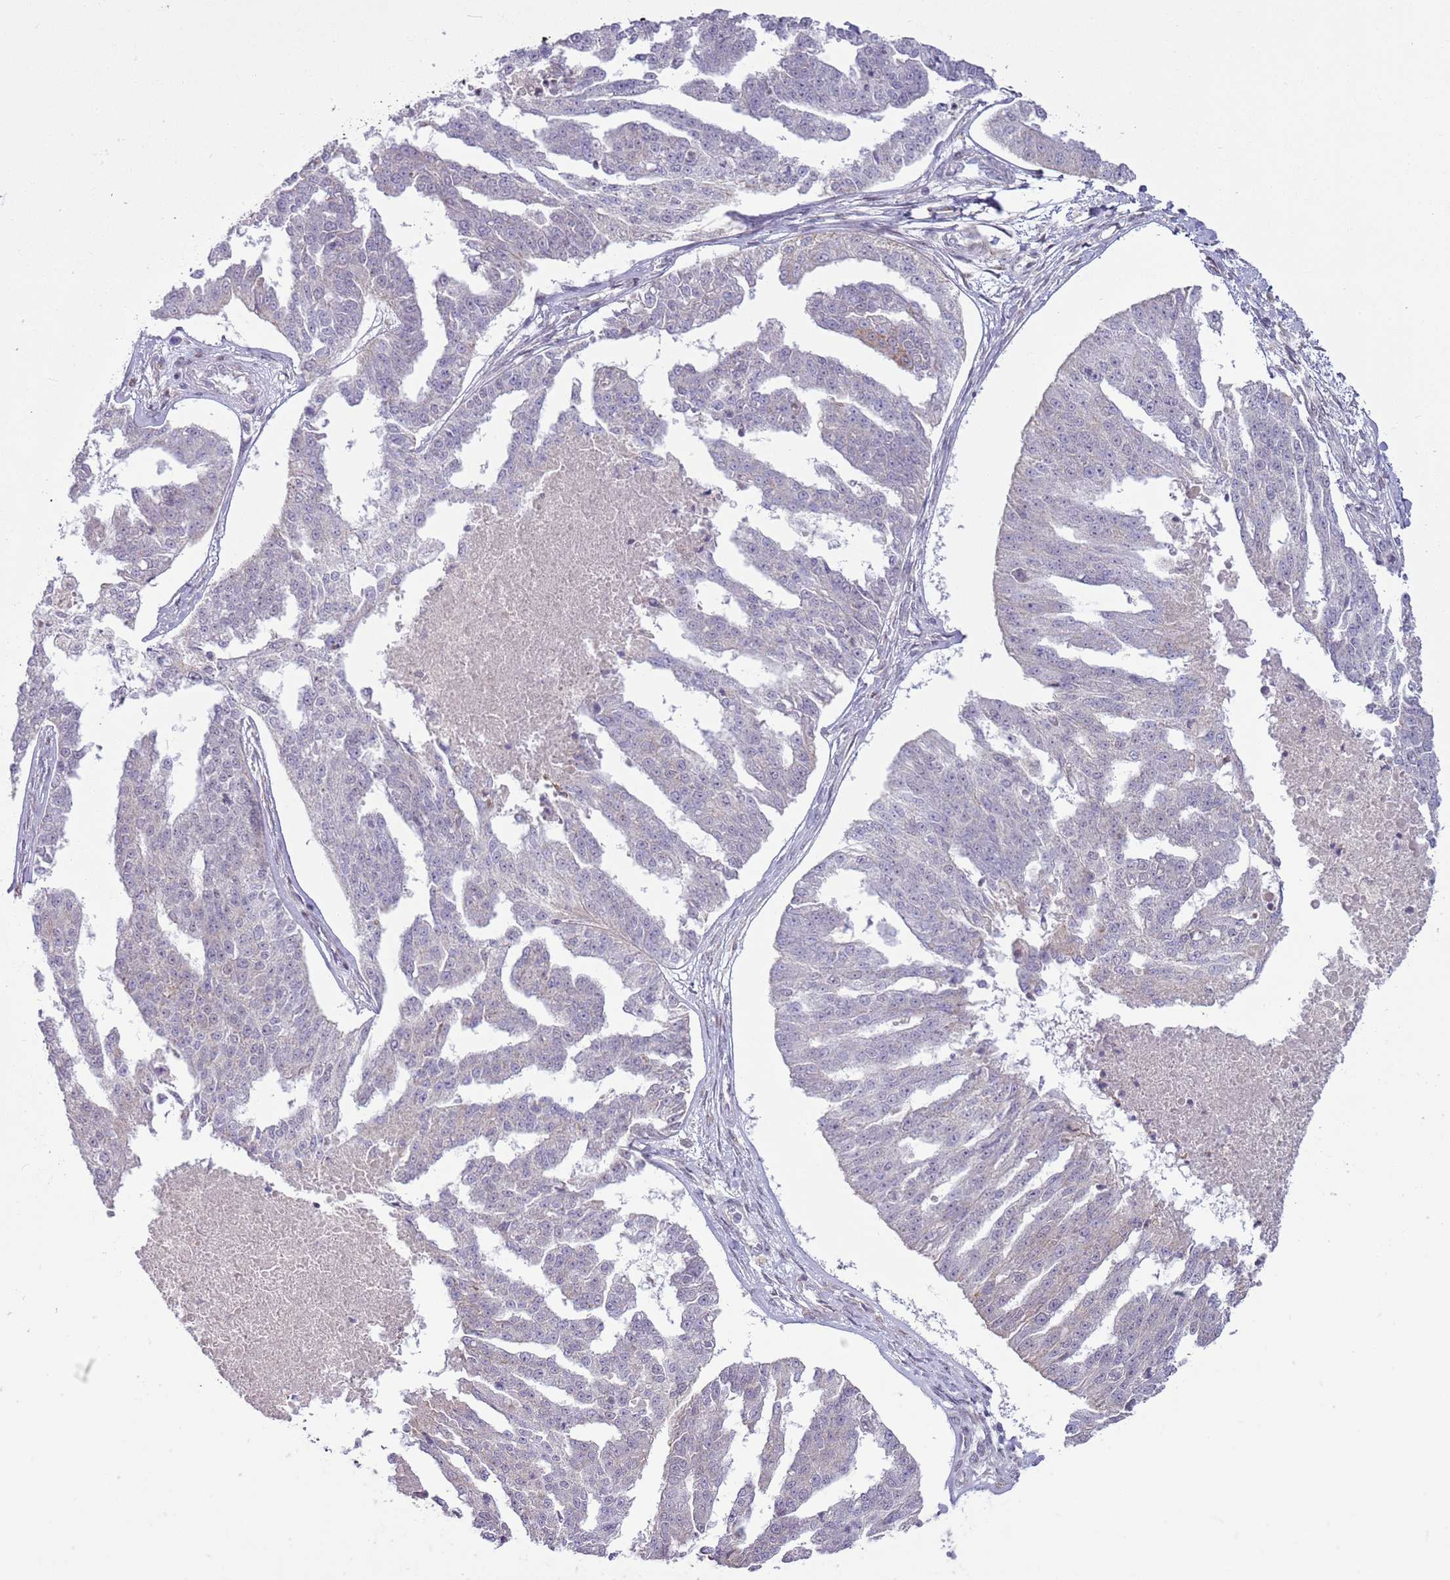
{"staining": {"intensity": "weak", "quantity": "<25%", "location": "cytoplasmic/membranous"}, "tissue": "ovarian cancer", "cell_type": "Tumor cells", "image_type": "cancer", "snomed": [{"axis": "morphology", "description": "Cystadenocarcinoma, serous, NOS"}, {"axis": "topography", "description": "Ovary"}], "caption": "DAB (3,3'-diaminobenzidine) immunohistochemical staining of human ovarian serous cystadenocarcinoma demonstrates no significant staining in tumor cells.", "gene": "MLLT11", "patient": {"sex": "female", "age": 58}}